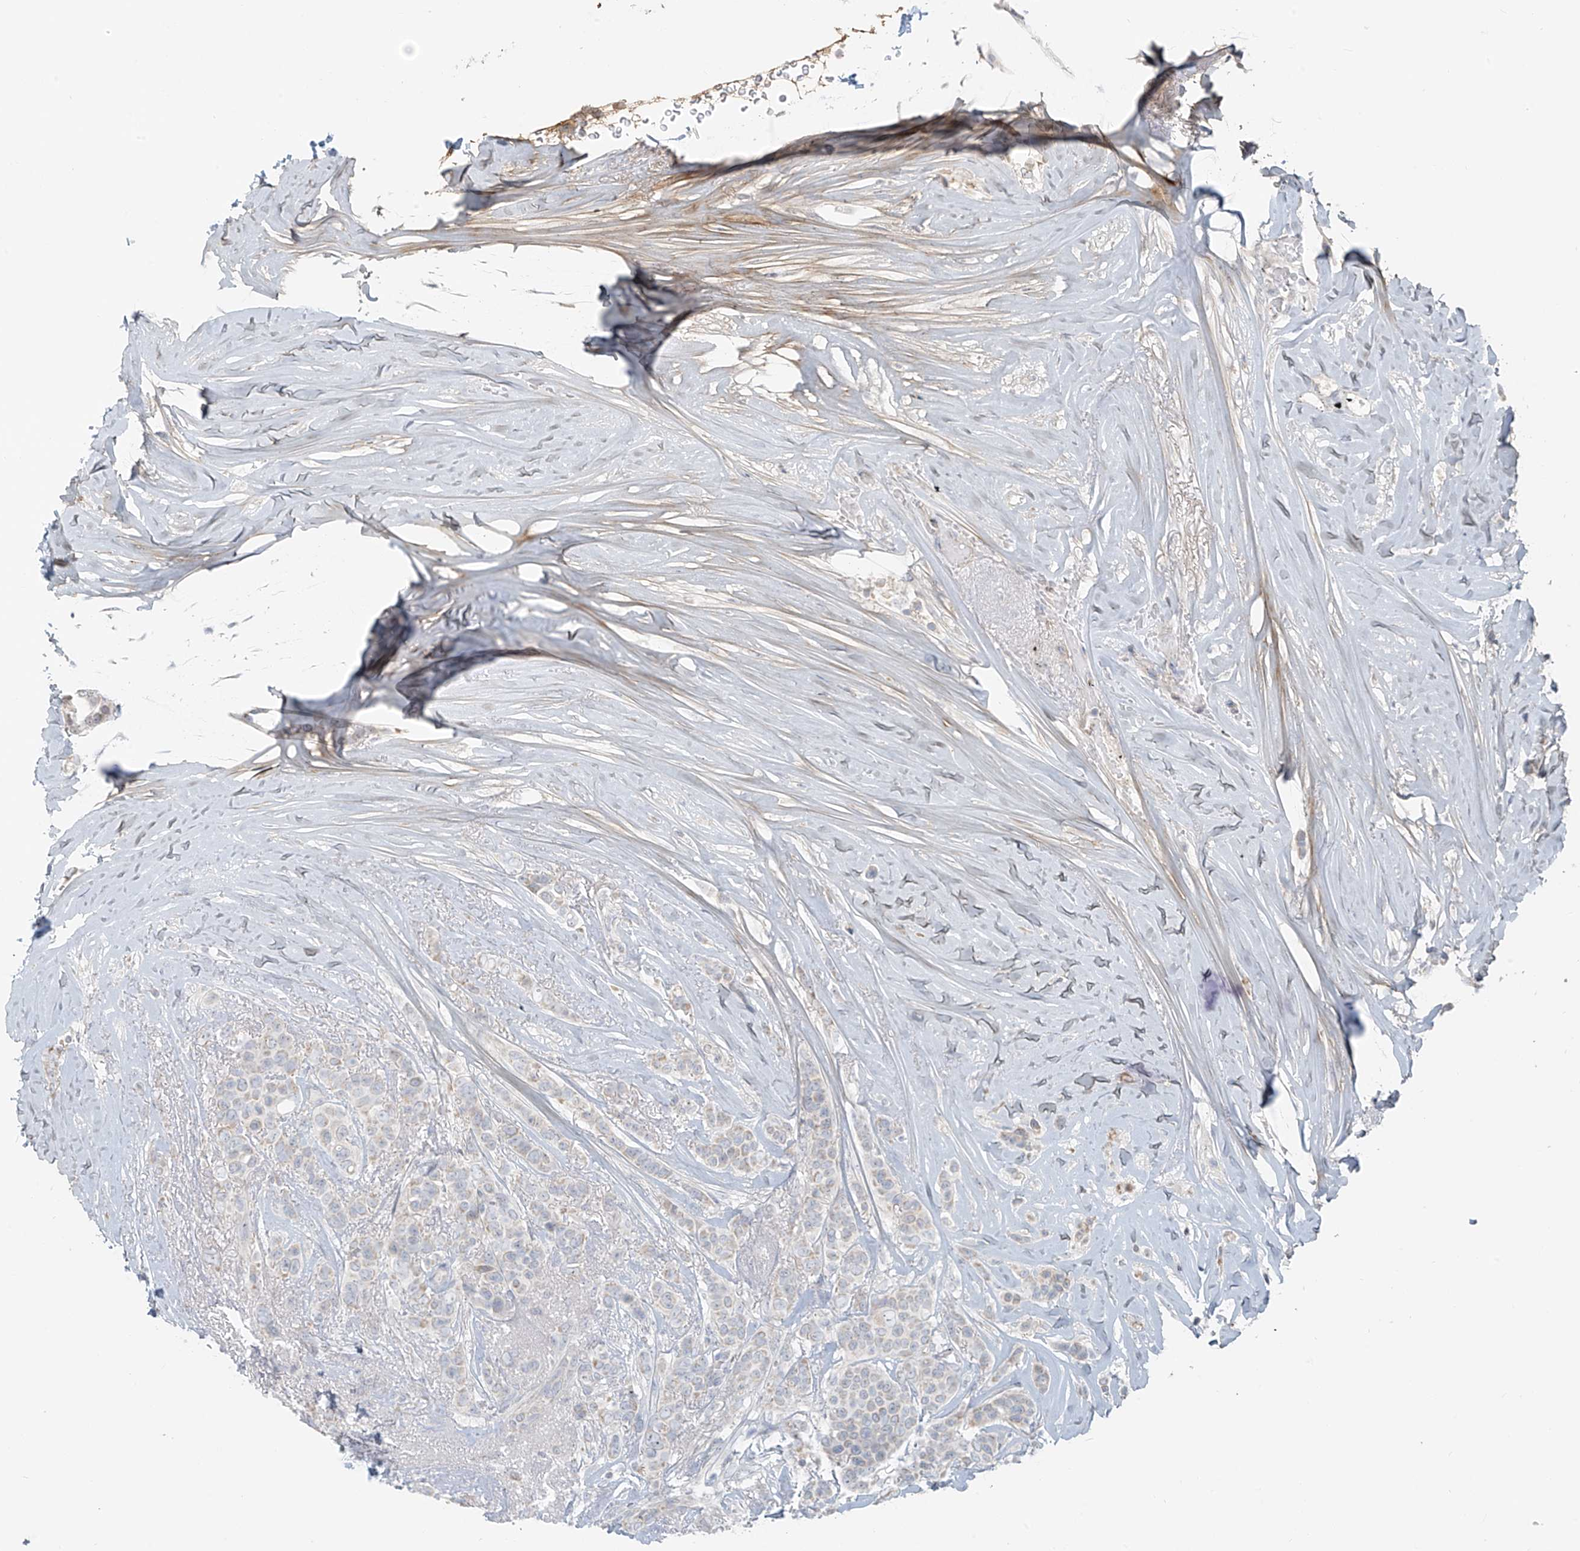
{"staining": {"intensity": "negative", "quantity": "none", "location": "none"}, "tissue": "breast cancer", "cell_type": "Tumor cells", "image_type": "cancer", "snomed": [{"axis": "morphology", "description": "Lobular carcinoma"}, {"axis": "topography", "description": "Breast"}], "caption": "DAB (3,3'-diaminobenzidine) immunohistochemical staining of lobular carcinoma (breast) demonstrates no significant staining in tumor cells.", "gene": "UST", "patient": {"sex": "female", "age": 51}}